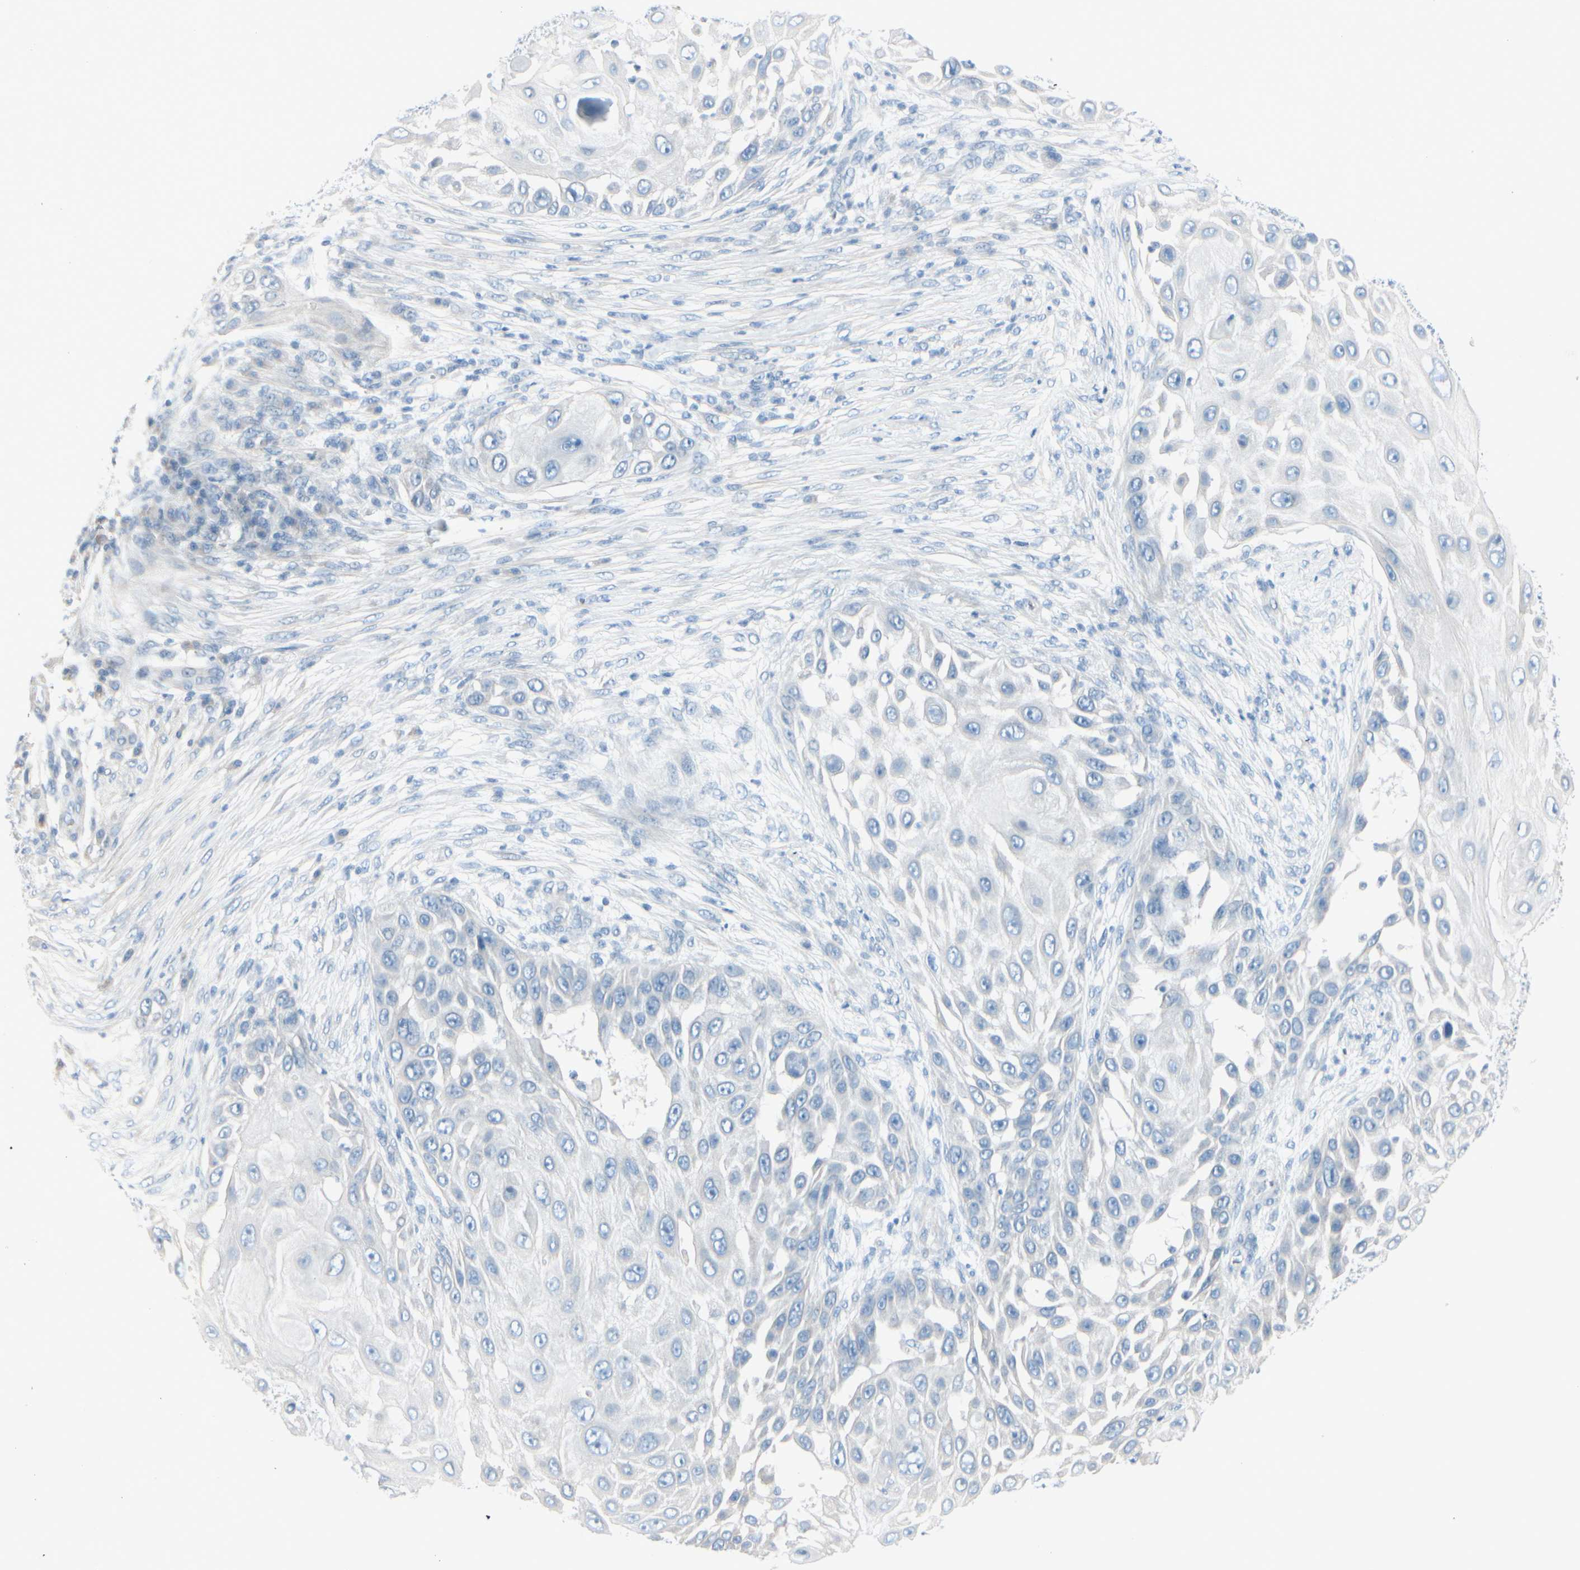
{"staining": {"intensity": "negative", "quantity": "none", "location": "none"}, "tissue": "skin cancer", "cell_type": "Tumor cells", "image_type": "cancer", "snomed": [{"axis": "morphology", "description": "Squamous cell carcinoma, NOS"}, {"axis": "topography", "description": "Skin"}], "caption": "This is a micrograph of IHC staining of squamous cell carcinoma (skin), which shows no staining in tumor cells.", "gene": "CDHR5", "patient": {"sex": "female", "age": 44}}